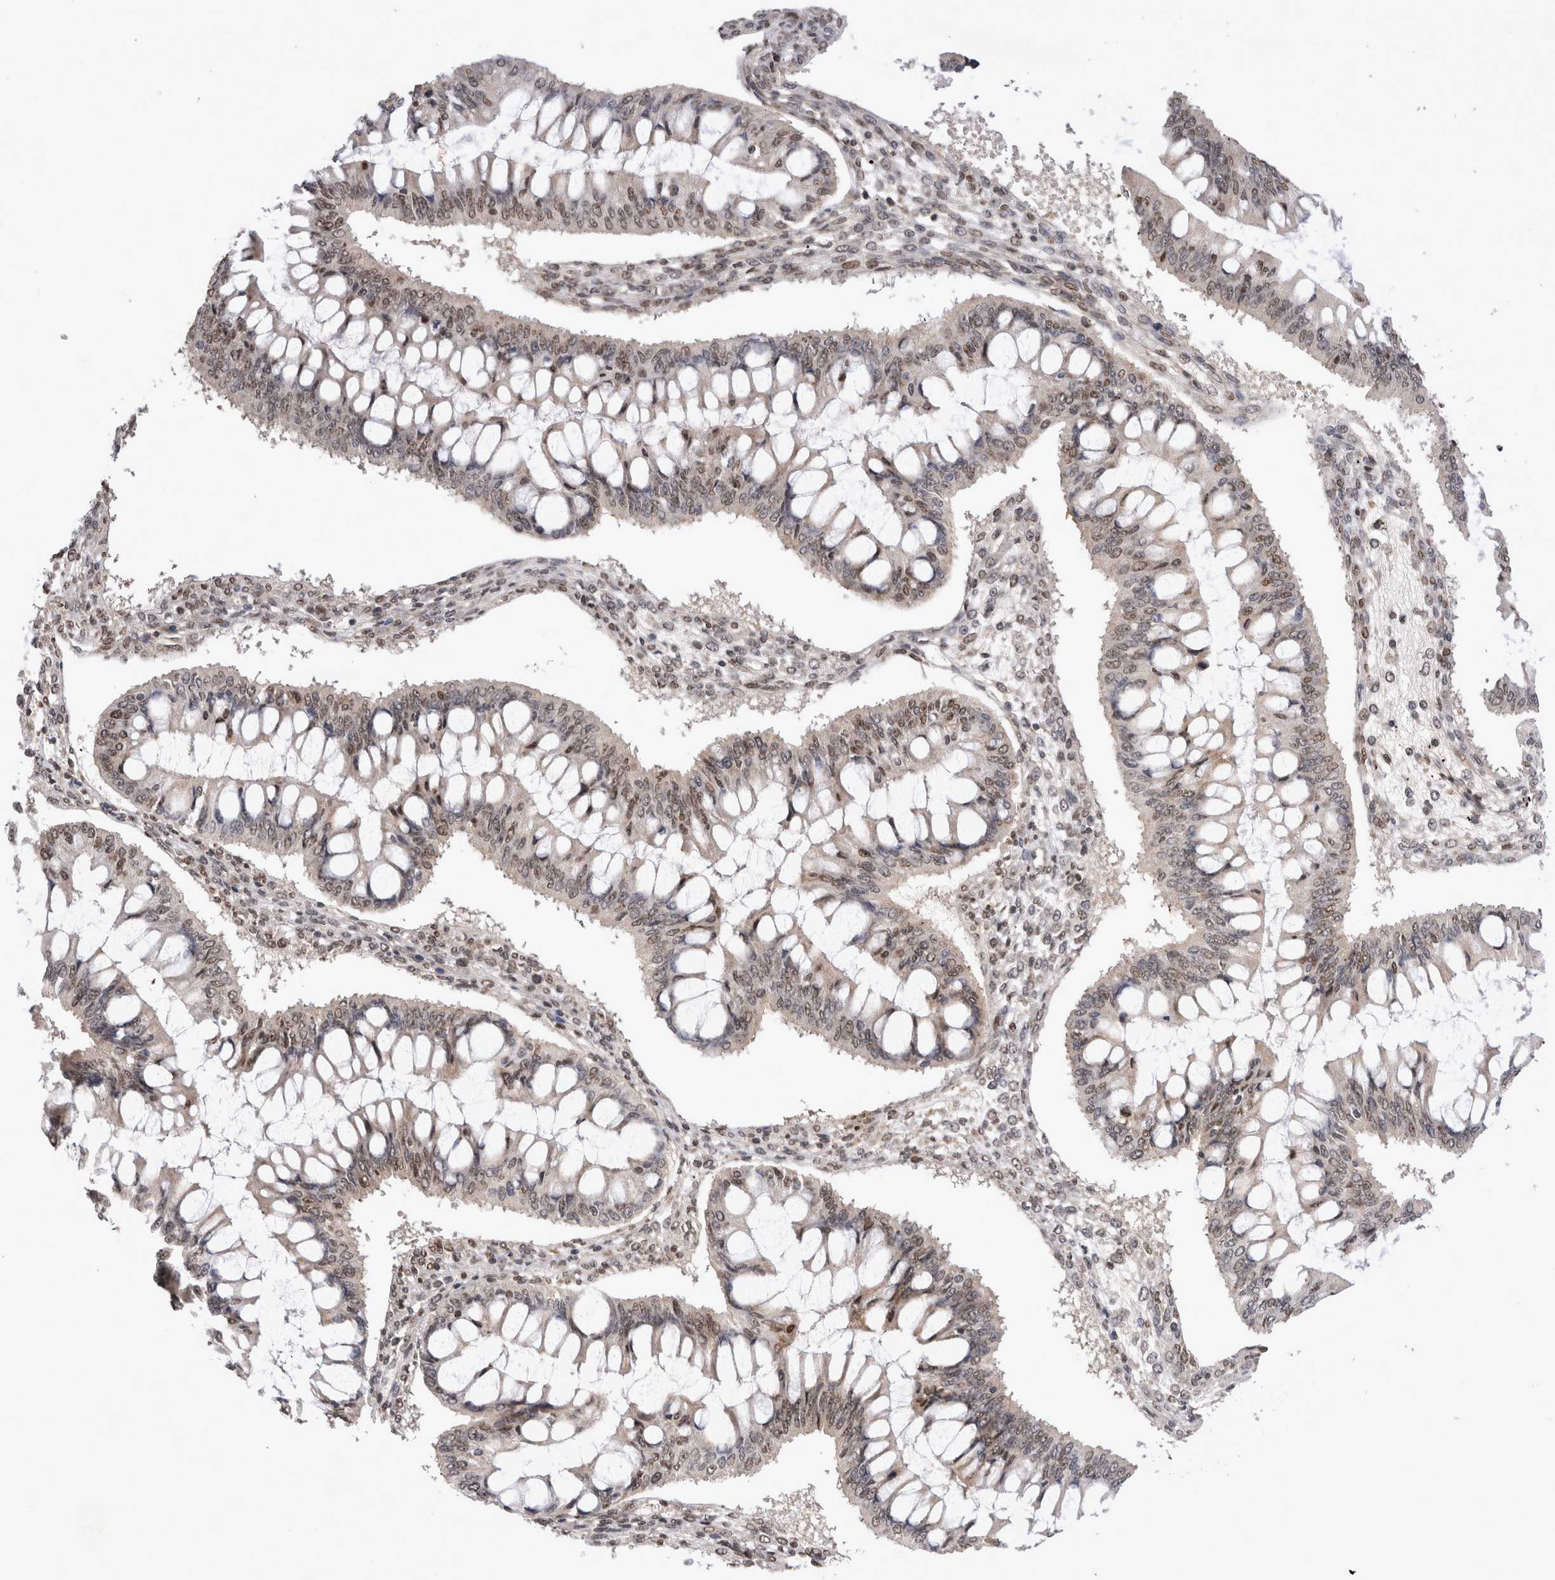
{"staining": {"intensity": "moderate", "quantity": ">75%", "location": "nuclear"}, "tissue": "ovarian cancer", "cell_type": "Tumor cells", "image_type": "cancer", "snomed": [{"axis": "morphology", "description": "Cystadenocarcinoma, mucinous, NOS"}, {"axis": "topography", "description": "Ovary"}], "caption": "Ovarian cancer (mucinous cystadenocarcinoma) tissue demonstrates moderate nuclear staining in approximately >75% of tumor cells, visualized by immunohistochemistry.", "gene": "STK11", "patient": {"sex": "female", "age": 73}}